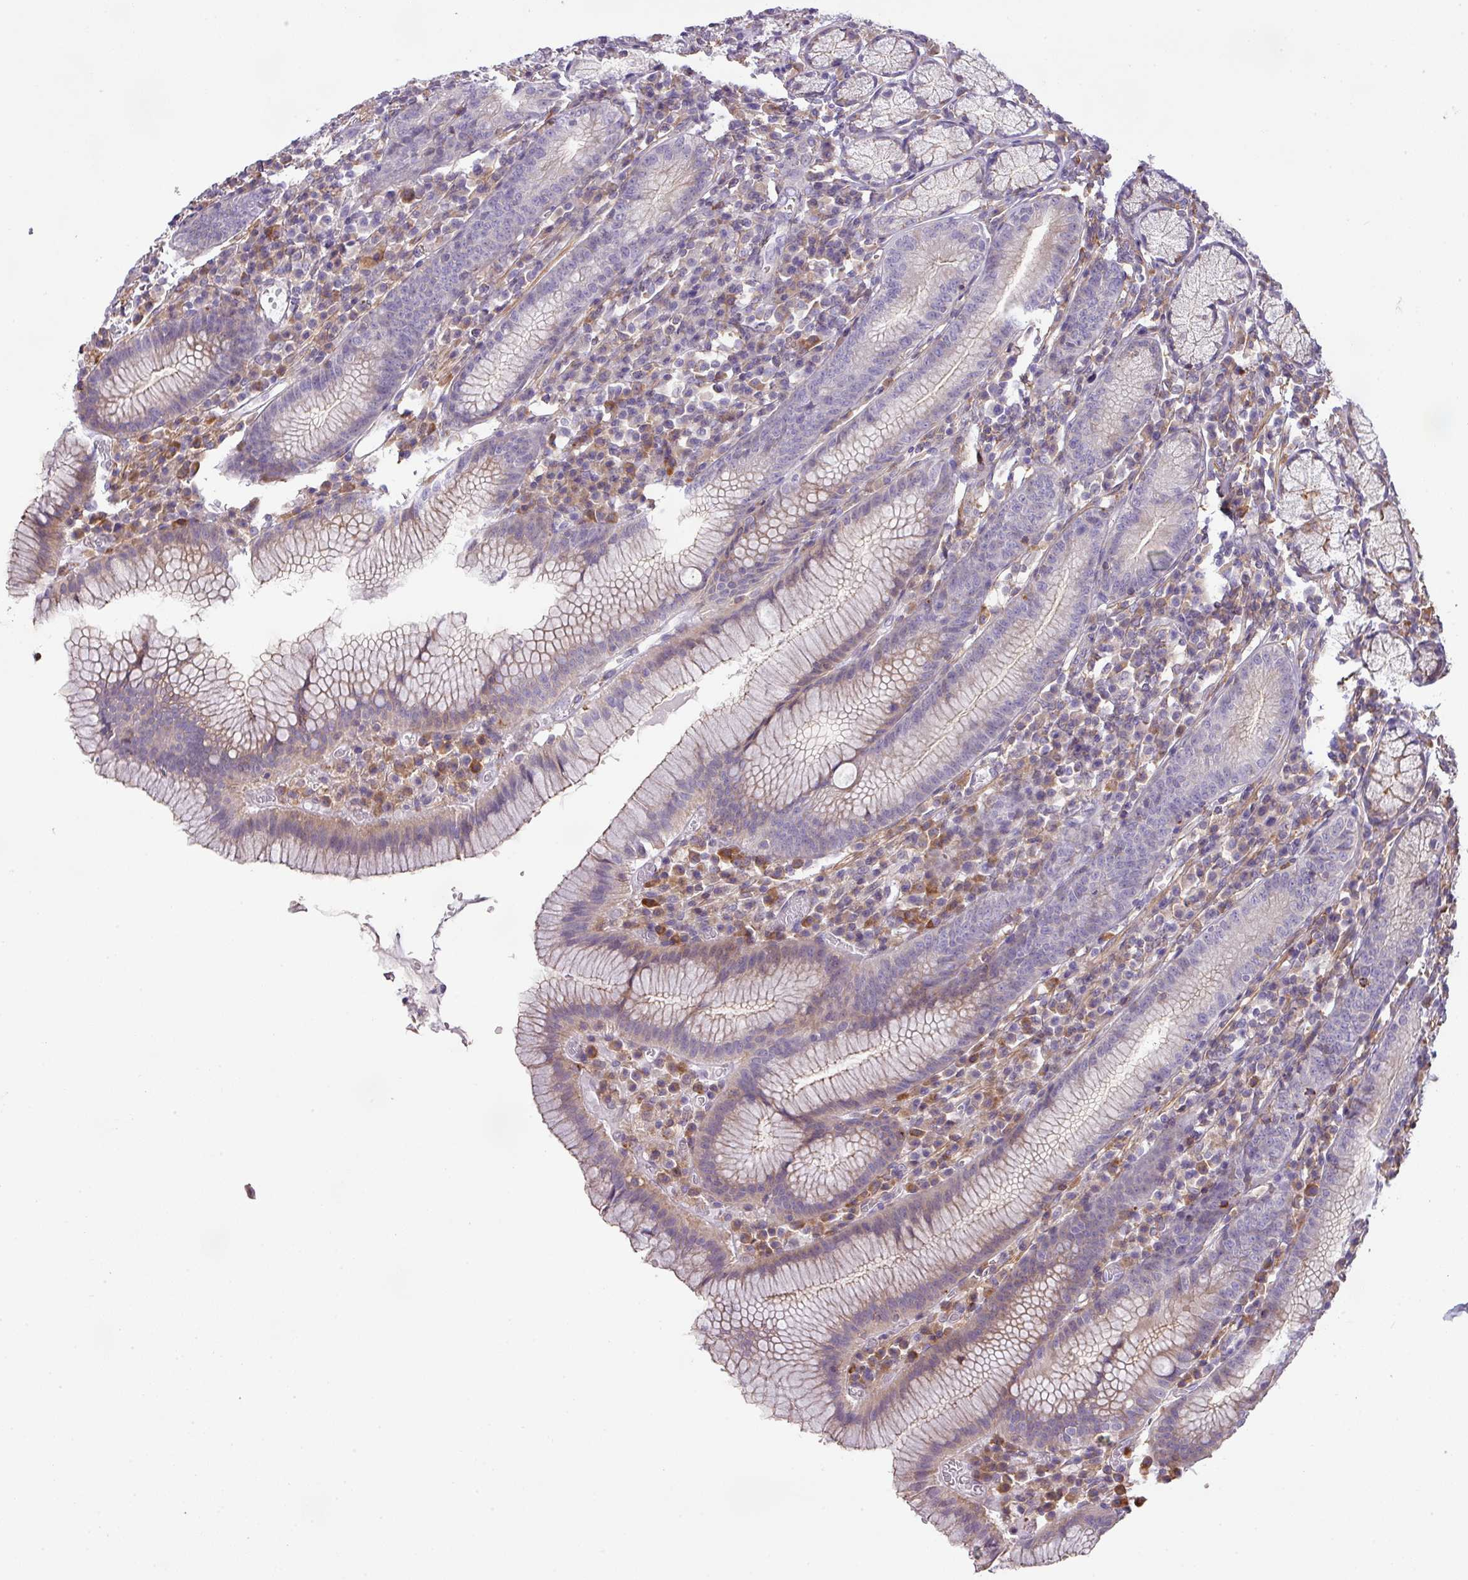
{"staining": {"intensity": "weak", "quantity": "25%-75%", "location": "cytoplasmic/membranous"}, "tissue": "stomach", "cell_type": "Glandular cells", "image_type": "normal", "snomed": [{"axis": "morphology", "description": "Normal tissue, NOS"}, {"axis": "topography", "description": "Stomach"}], "caption": "This image demonstrates IHC staining of normal stomach, with low weak cytoplasmic/membranous positivity in approximately 25%-75% of glandular cells.", "gene": "LRRC41", "patient": {"sex": "male", "age": 55}}